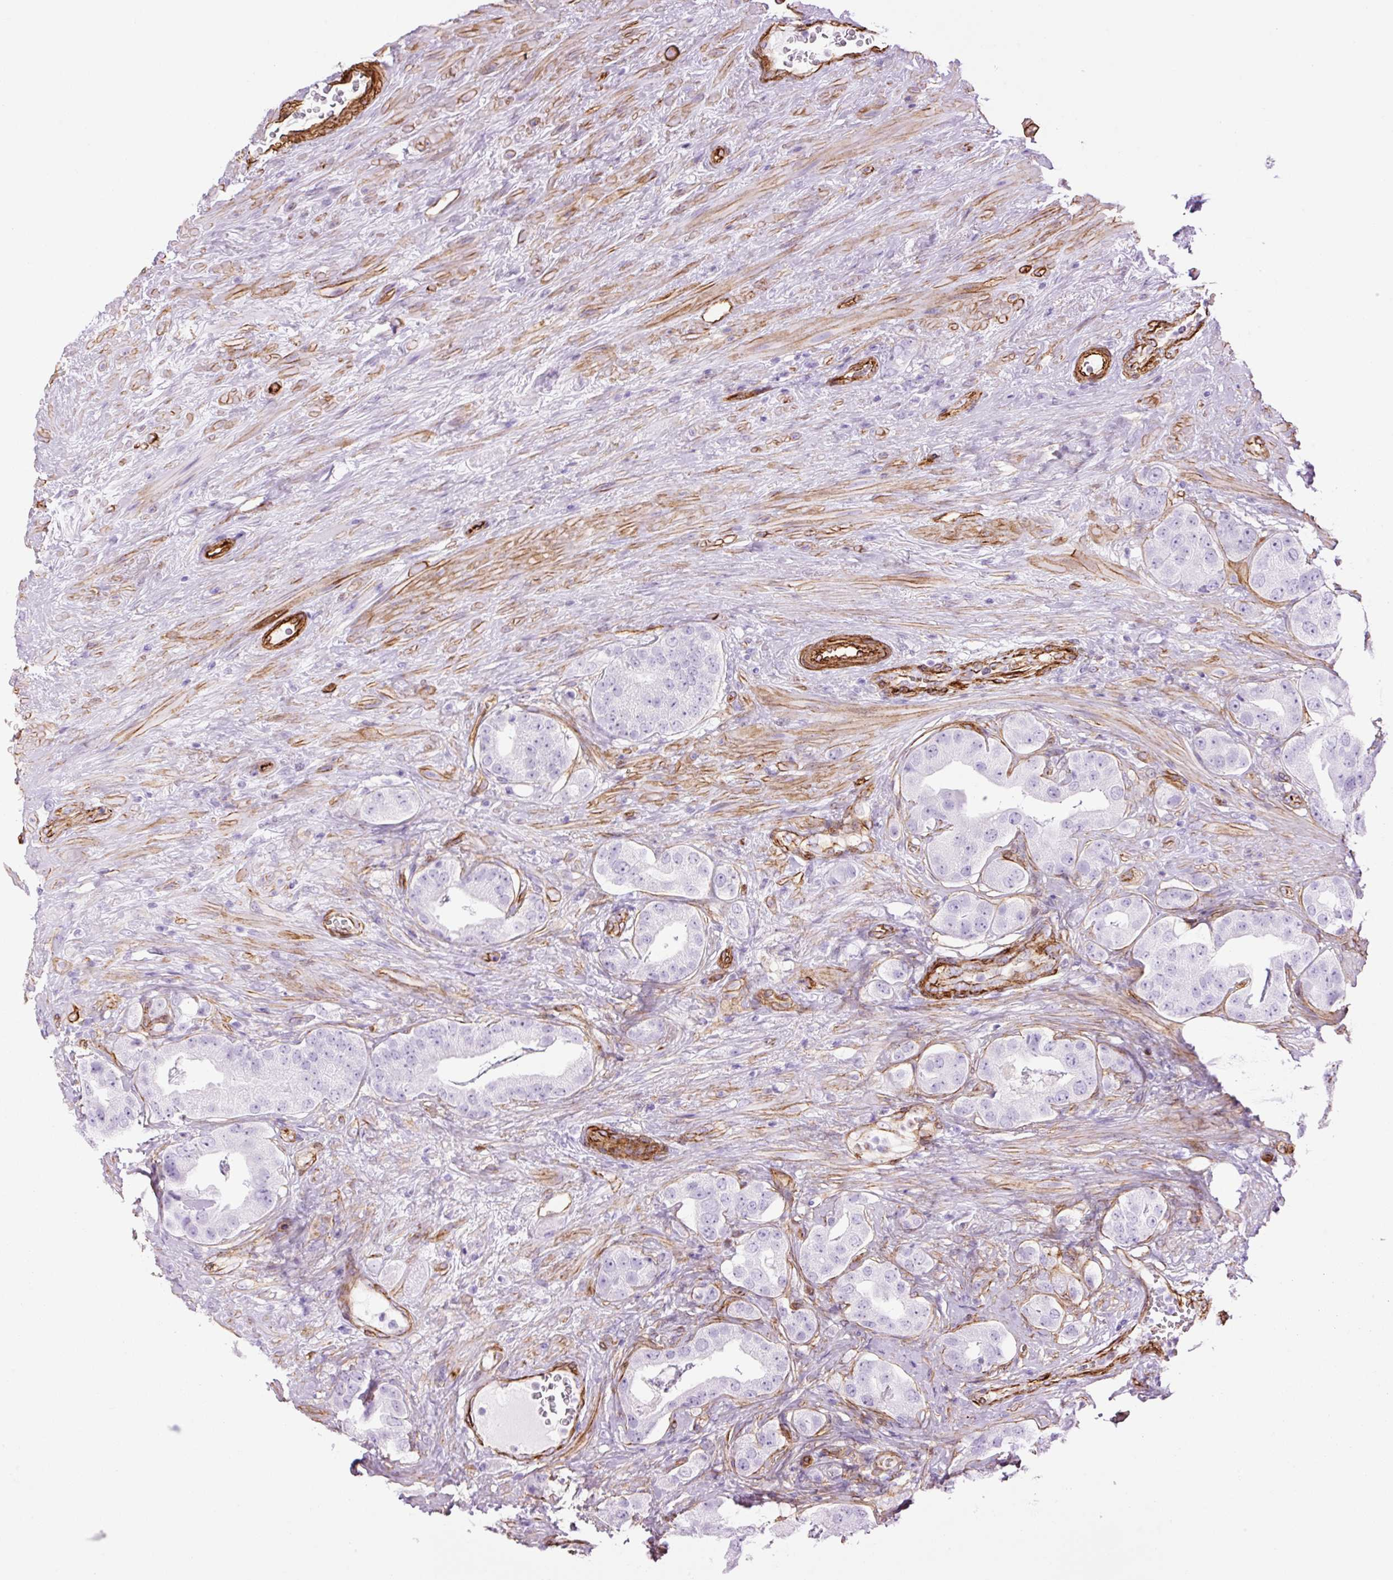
{"staining": {"intensity": "negative", "quantity": "none", "location": "none"}, "tissue": "prostate cancer", "cell_type": "Tumor cells", "image_type": "cancer", "snomed": [{"axis": "morphology", "description": "Adenocarcinoma, High grade"}, {"axis": "topography", "description": "Prostate"}], "caption": "This is a histopathology image of IHC staining of prostate cancer (adenocarcinoma (high-grade)), which shows no expression in tumor cells.", "gene": "CAV1", "patient": {"sex": "male", "age": 63}}